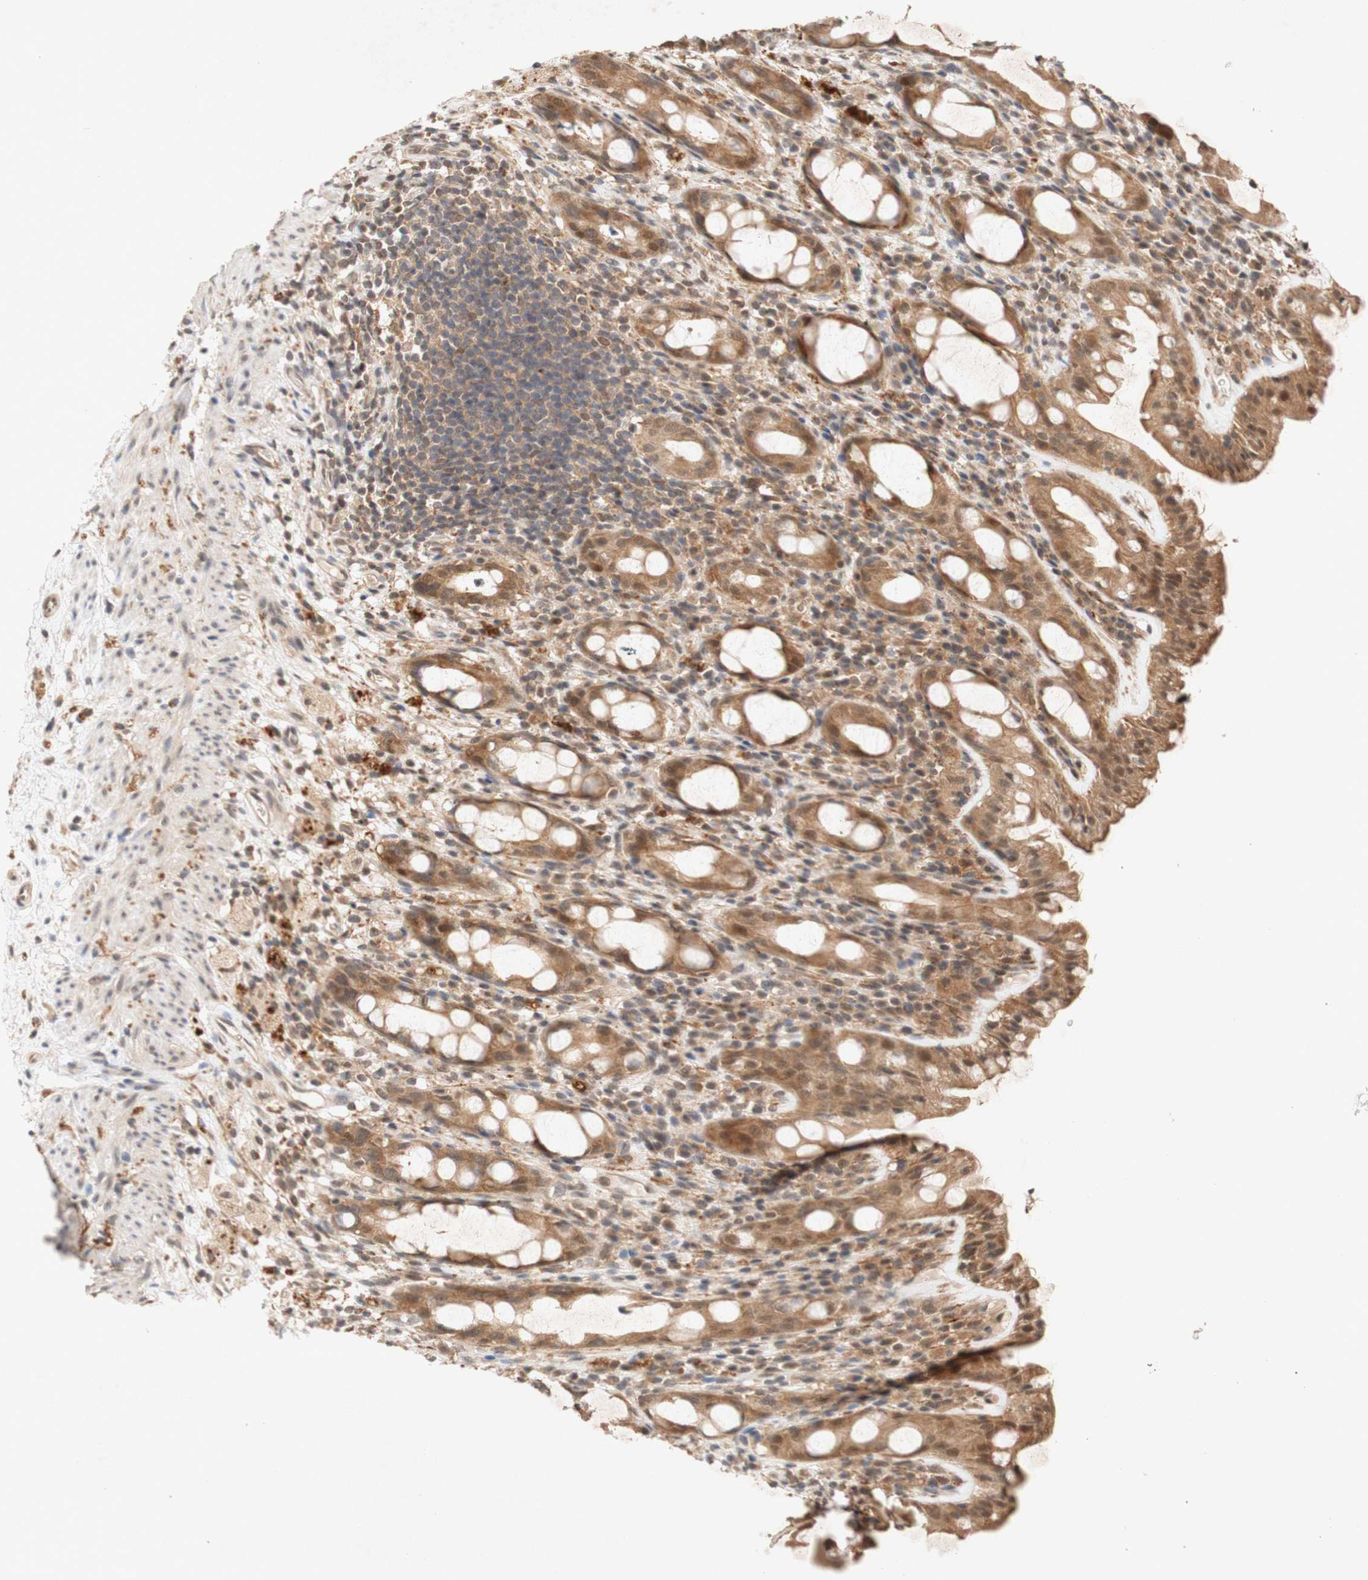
{"staining": {"intensity": "moderate", "quantity": ">75%", "location": "cytoplasmic/membranous,nuclear"}, "tissue": "rectum", "cell_type": "Glandular cells", "image_type": "normal", "snomed": [{"axis": "morphology", "description": "Normal tissue, NOS"}, {"axis": "topography", "description": "Rectum"}], "caption": "Protein expression analysis of benign human rectum reveals moderate cytoplasmic/membranous,nuclear staining in about >75% of glandular cells. Nuclei are stained in blue.", "gene": "PIN1", "patient": {"sex": "male", "age": 44}}